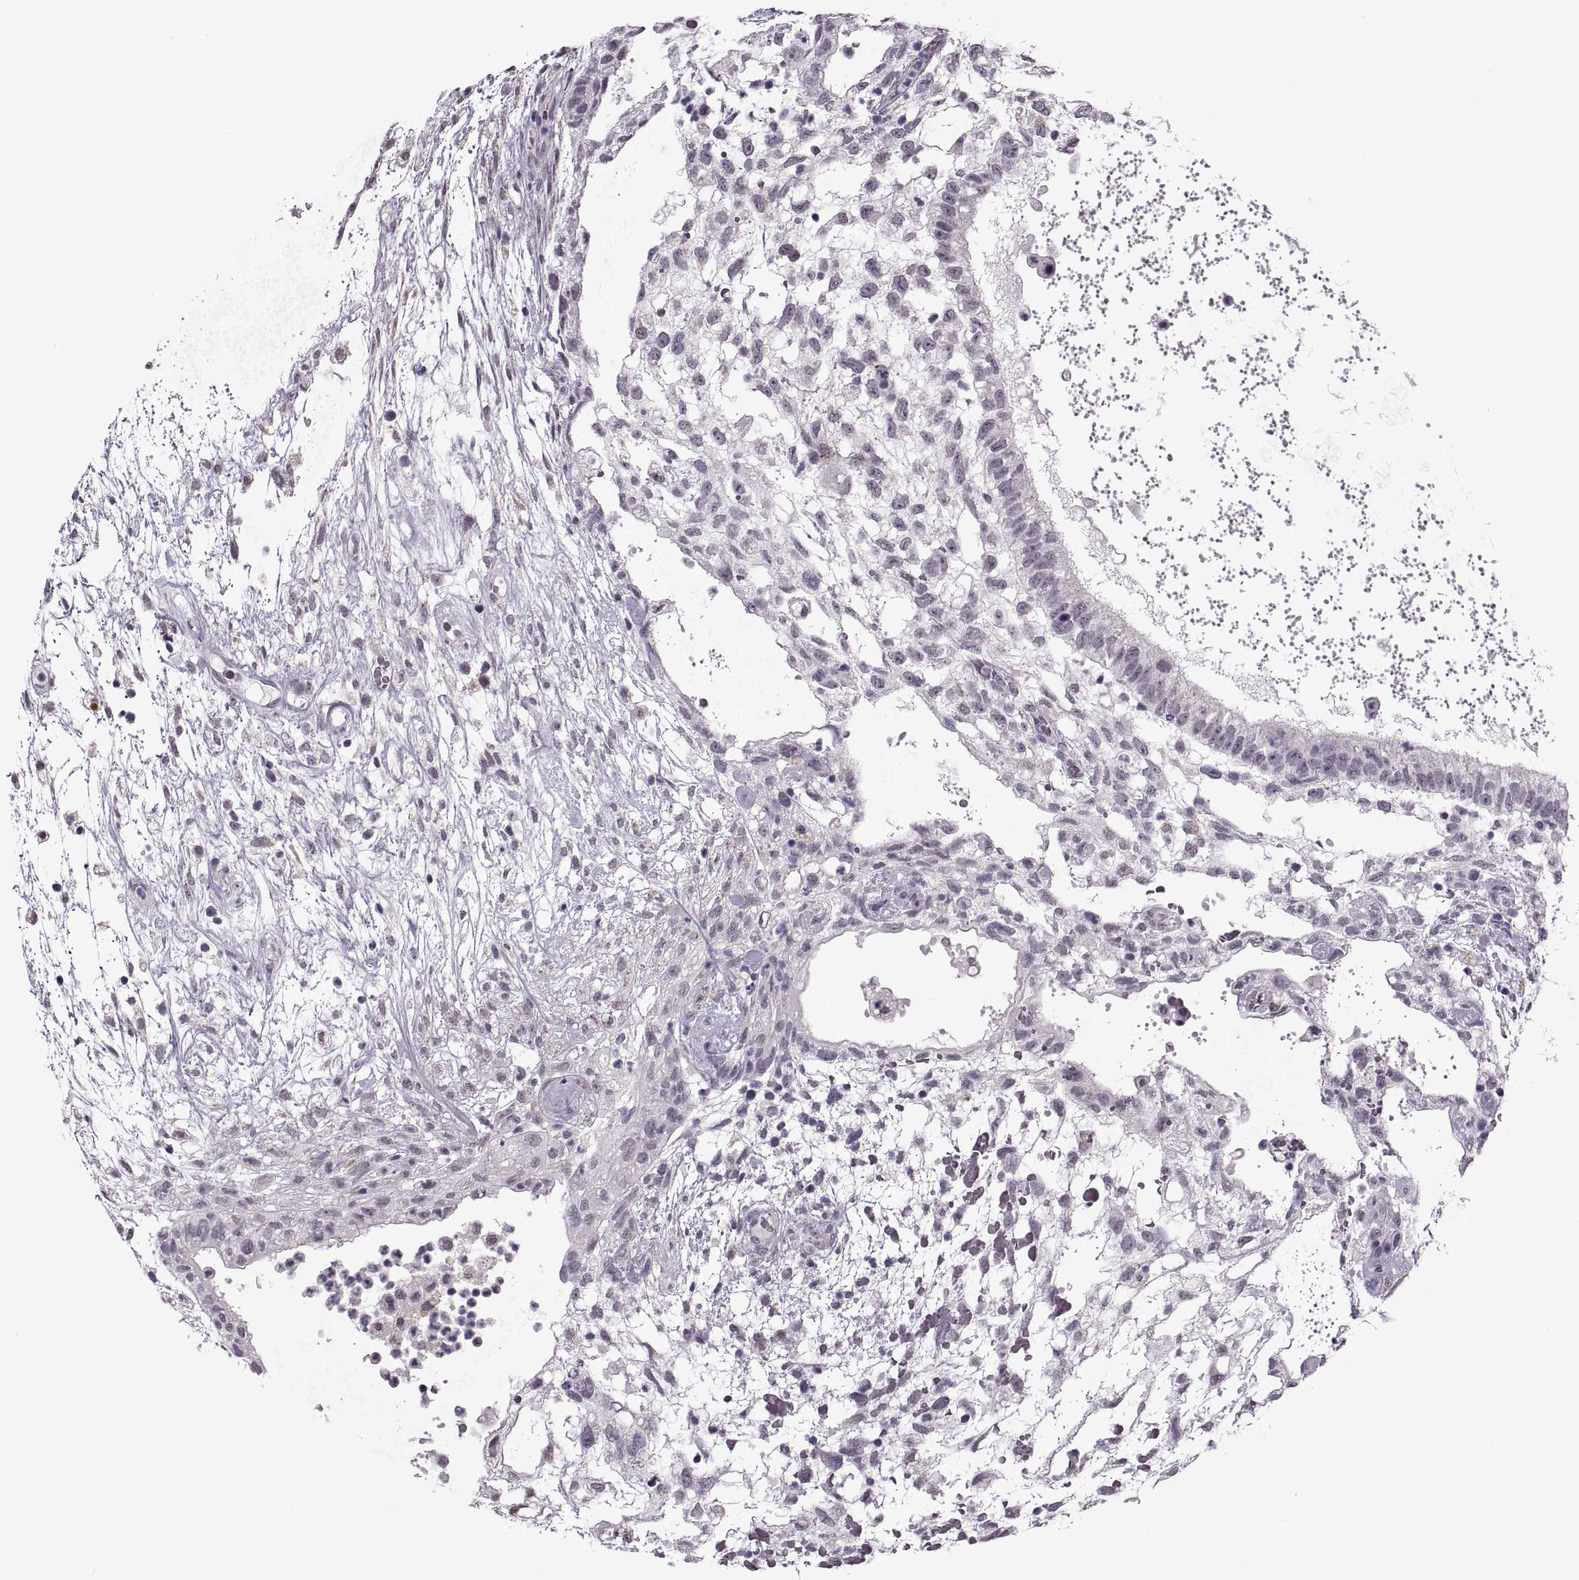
{"staining": {"intensity": "negative", "quantity": "none", "location": "none"}, "tissue": "testis cancer", "cell_type": "Tumor cells", "image_type": "cancer", "snomed": [{"axis": "morphology", "description": "Normal tissue, NOS"}, {"axis": "morphology", "description": "Carcinoma, Embryonal, NOS"}, {"axis": "topography", "description": "Testis"}], "caption": "High magnification brightfield microscopy of testis cancer (embryonal carcinoma) stained with DAB (3,3'-diaminobenzidine) (brown) and counterstained with hematoxylin (blue): tumor cells show no significant positivity. The staining was performed using DAB to visualize the protein expression in brown, while the nuclei were stained in blue with hematoxylin (Magnification: 20x).", "gene": "PRSS37", "patient": {"sex": "male", "age": 32}}